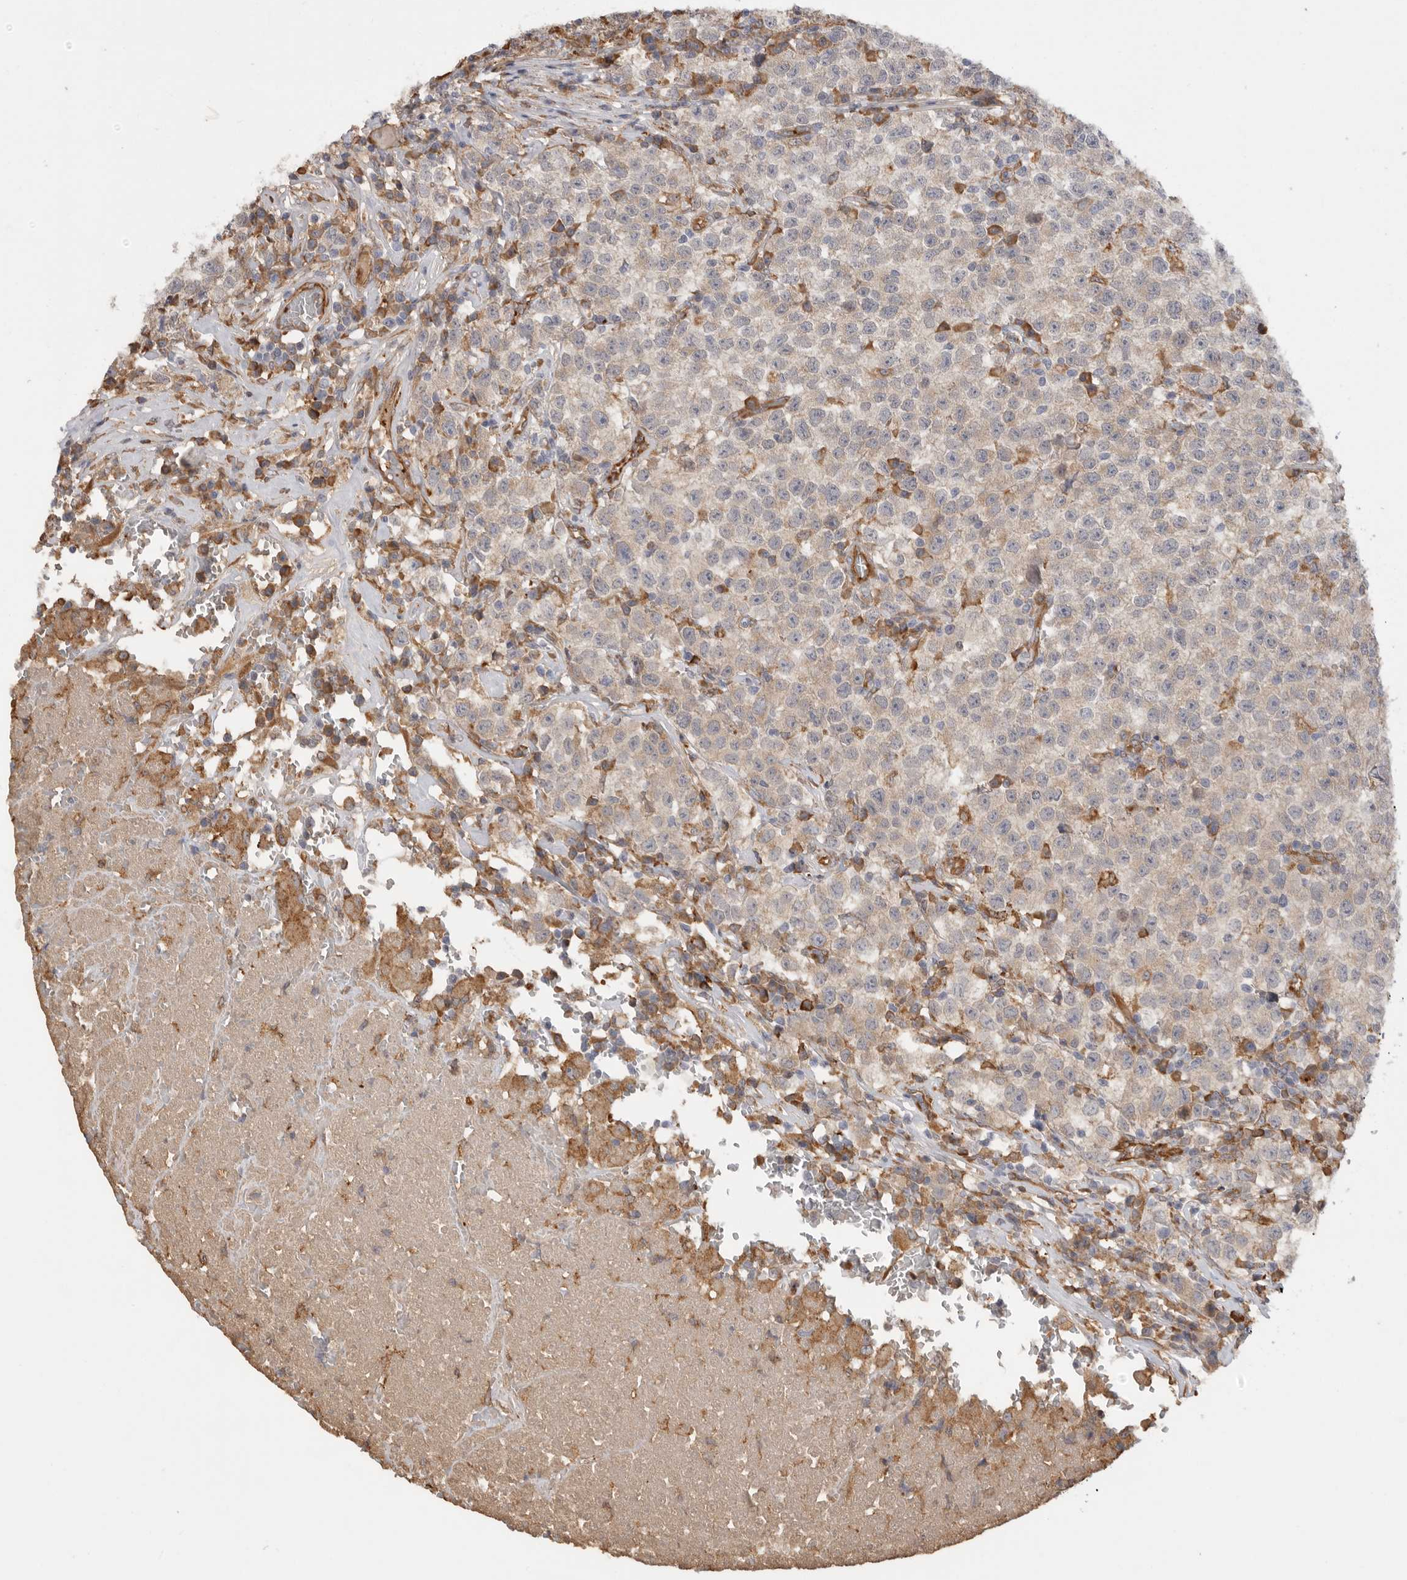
{"staining": {"intensity": "negative", "quantity": "none", "location": "none"}, "tissue": "testis cancer", "cell_type": "Tumor cells", "image_type": "cancer", "snomed": [{"axis": "morphology", "description": "Seminoma, NOS"}, {"axis": "topography", "description": "Testis"}], "caption": "Tumor cells show no significant protein expression in seminoma (testis). The staining was performed using DAB (3,3'-diaminobenzidine) to visualize the protein expression in brown, while the nuclei were stained in blue with hematoxylin (Magnification: 20x).", "gene": "CDC42BPB", "patient": {"sex": "male", "age": 22}}